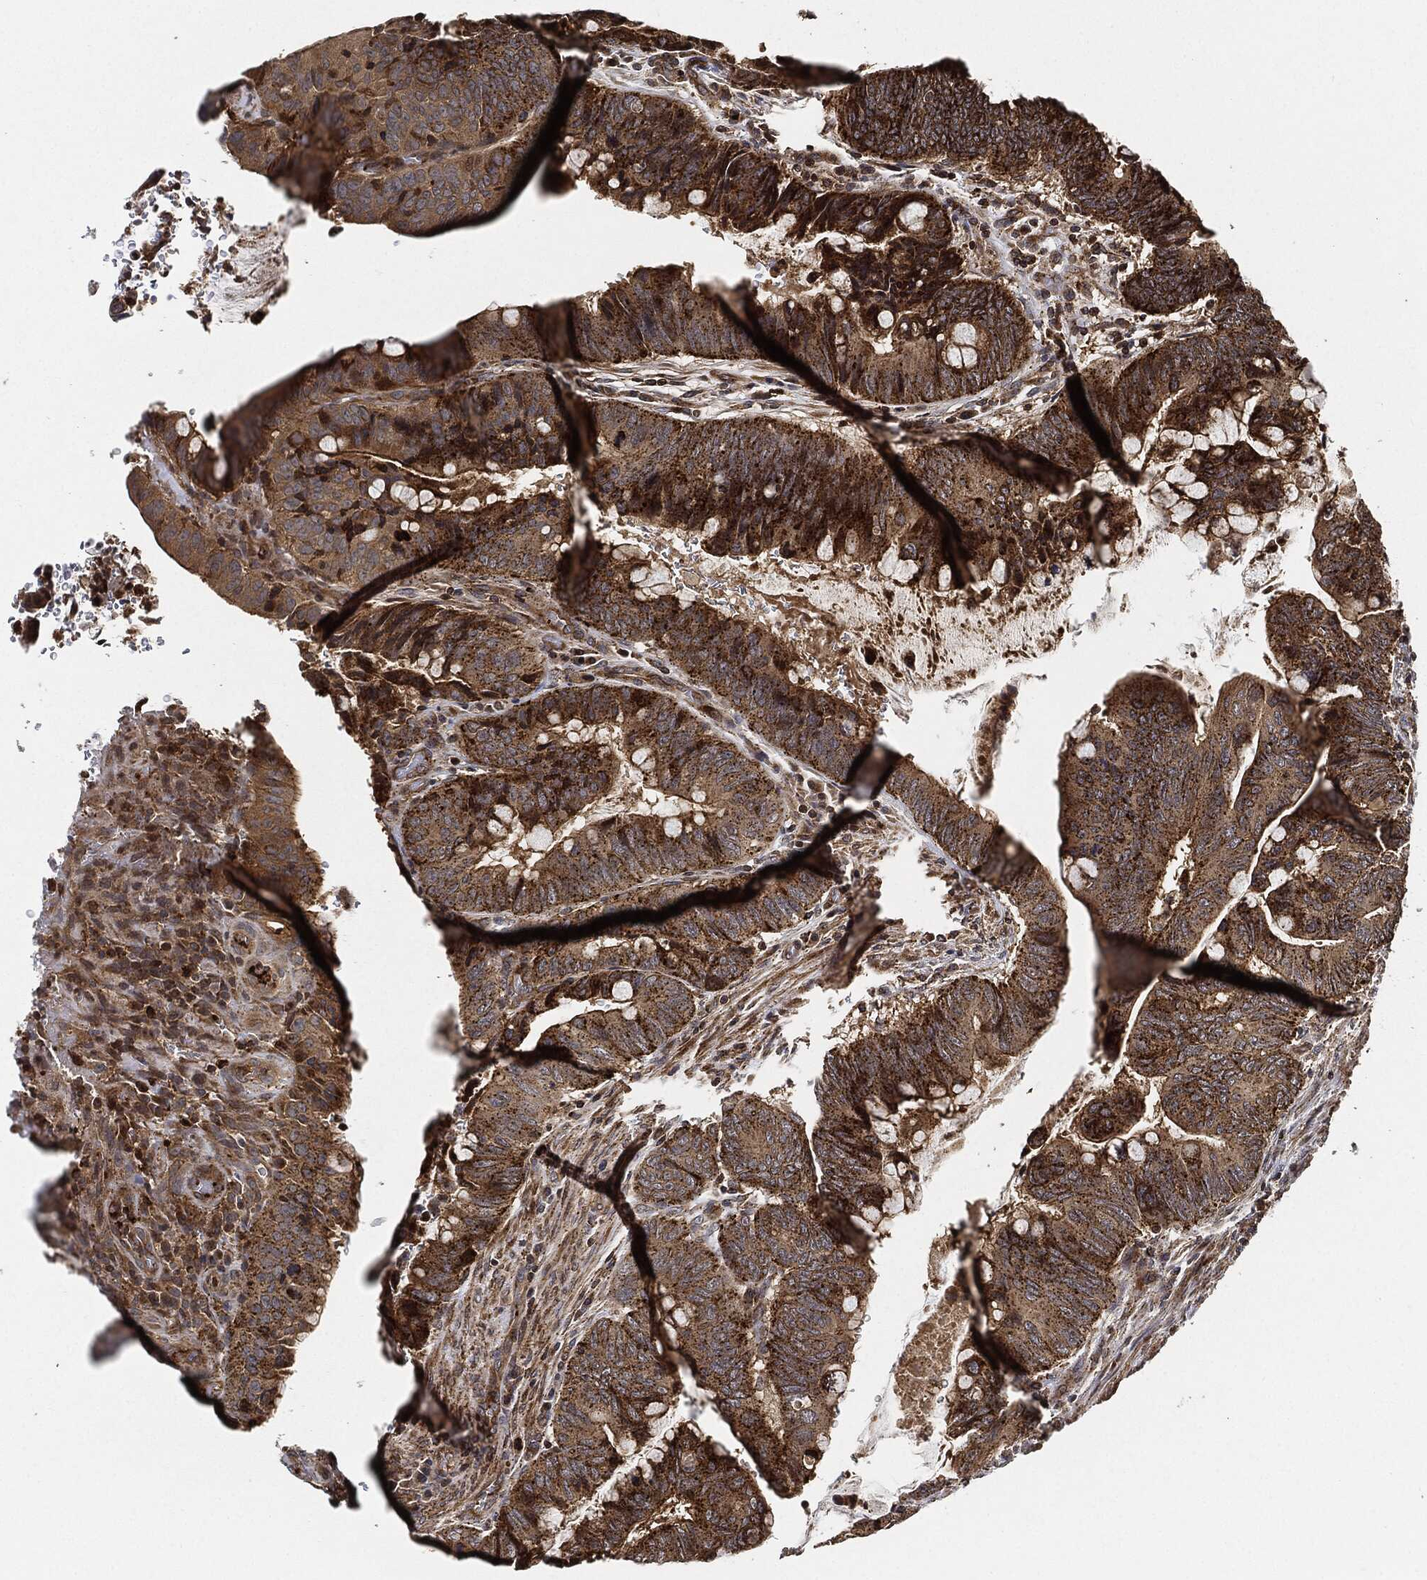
{"staining": {"intensity": "strong", "quantity": ">75%", "location": "cytoplasmic/membranous"}, "tissue": "colorectal cancer", "cell_type": "Tumor cells", "image_type": "cancer", "snomed": [{"axis": "morphology", "description": "Normal tissue, NOS"}, {"axis": "morphology", "description": "Adenocarcinoma, NOS"}, {"axis": "topography", "description": "Rectum"}, {"axis": "topography", "description": "Peripheral nerve tissue"}], "caption": "A high amount of strong cytoplasmic/membranous staining is present in approximately >75% of tumor cells in colorectal cancer tissue.", "gene": "MAP3K3", "patient": {"sex": "male", "age": 92}}